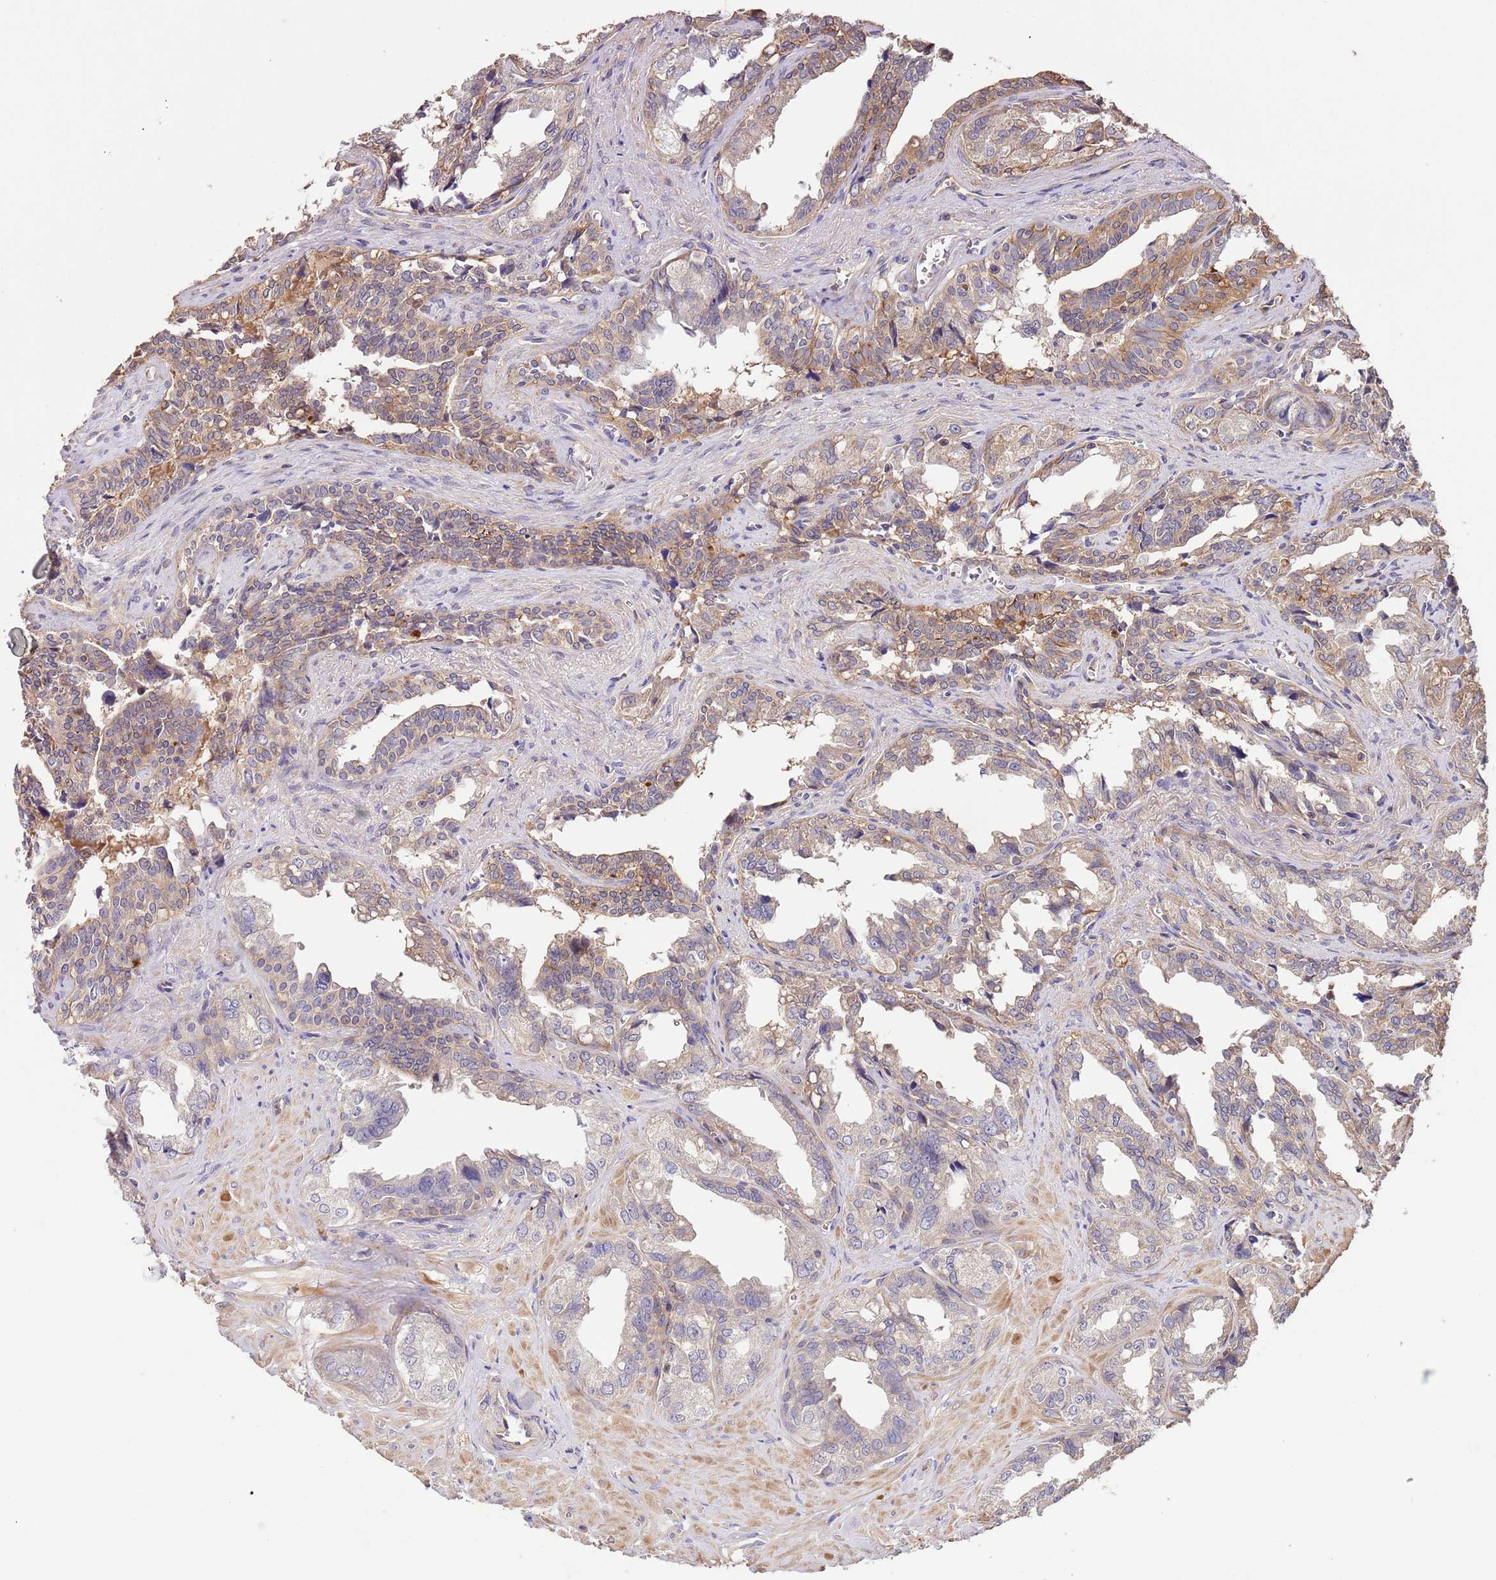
{"staining": {"intensity": "moderate", "quantity": ">75%", "location": "cytoplasmic/membranous"}, "tissue": "seminal vesicle", "cell_type": "Glandular cells", "image_type": "normal", "snomed": [{"axis": "morphology", "description": "Normal tissue, NOS"}, {"axis": "topography", "description": "Seminal veicle"}], "caption": "Immunohistochemistry staining of benign seminal vesicle, which reveals medium levels of moderate cytoplasmic/membranous positivity in approximately >75% of glandular cells indicating moderate cytoplasmic/membranous protein staining. The staining was performed using DAB (3,3'-diaminobenzidine) (brown) for protein detection and nuclei were counterstained in hematoxylin (blue).", "gene": "FAM89B", "patient": {"sex": "male", "age": 67}}